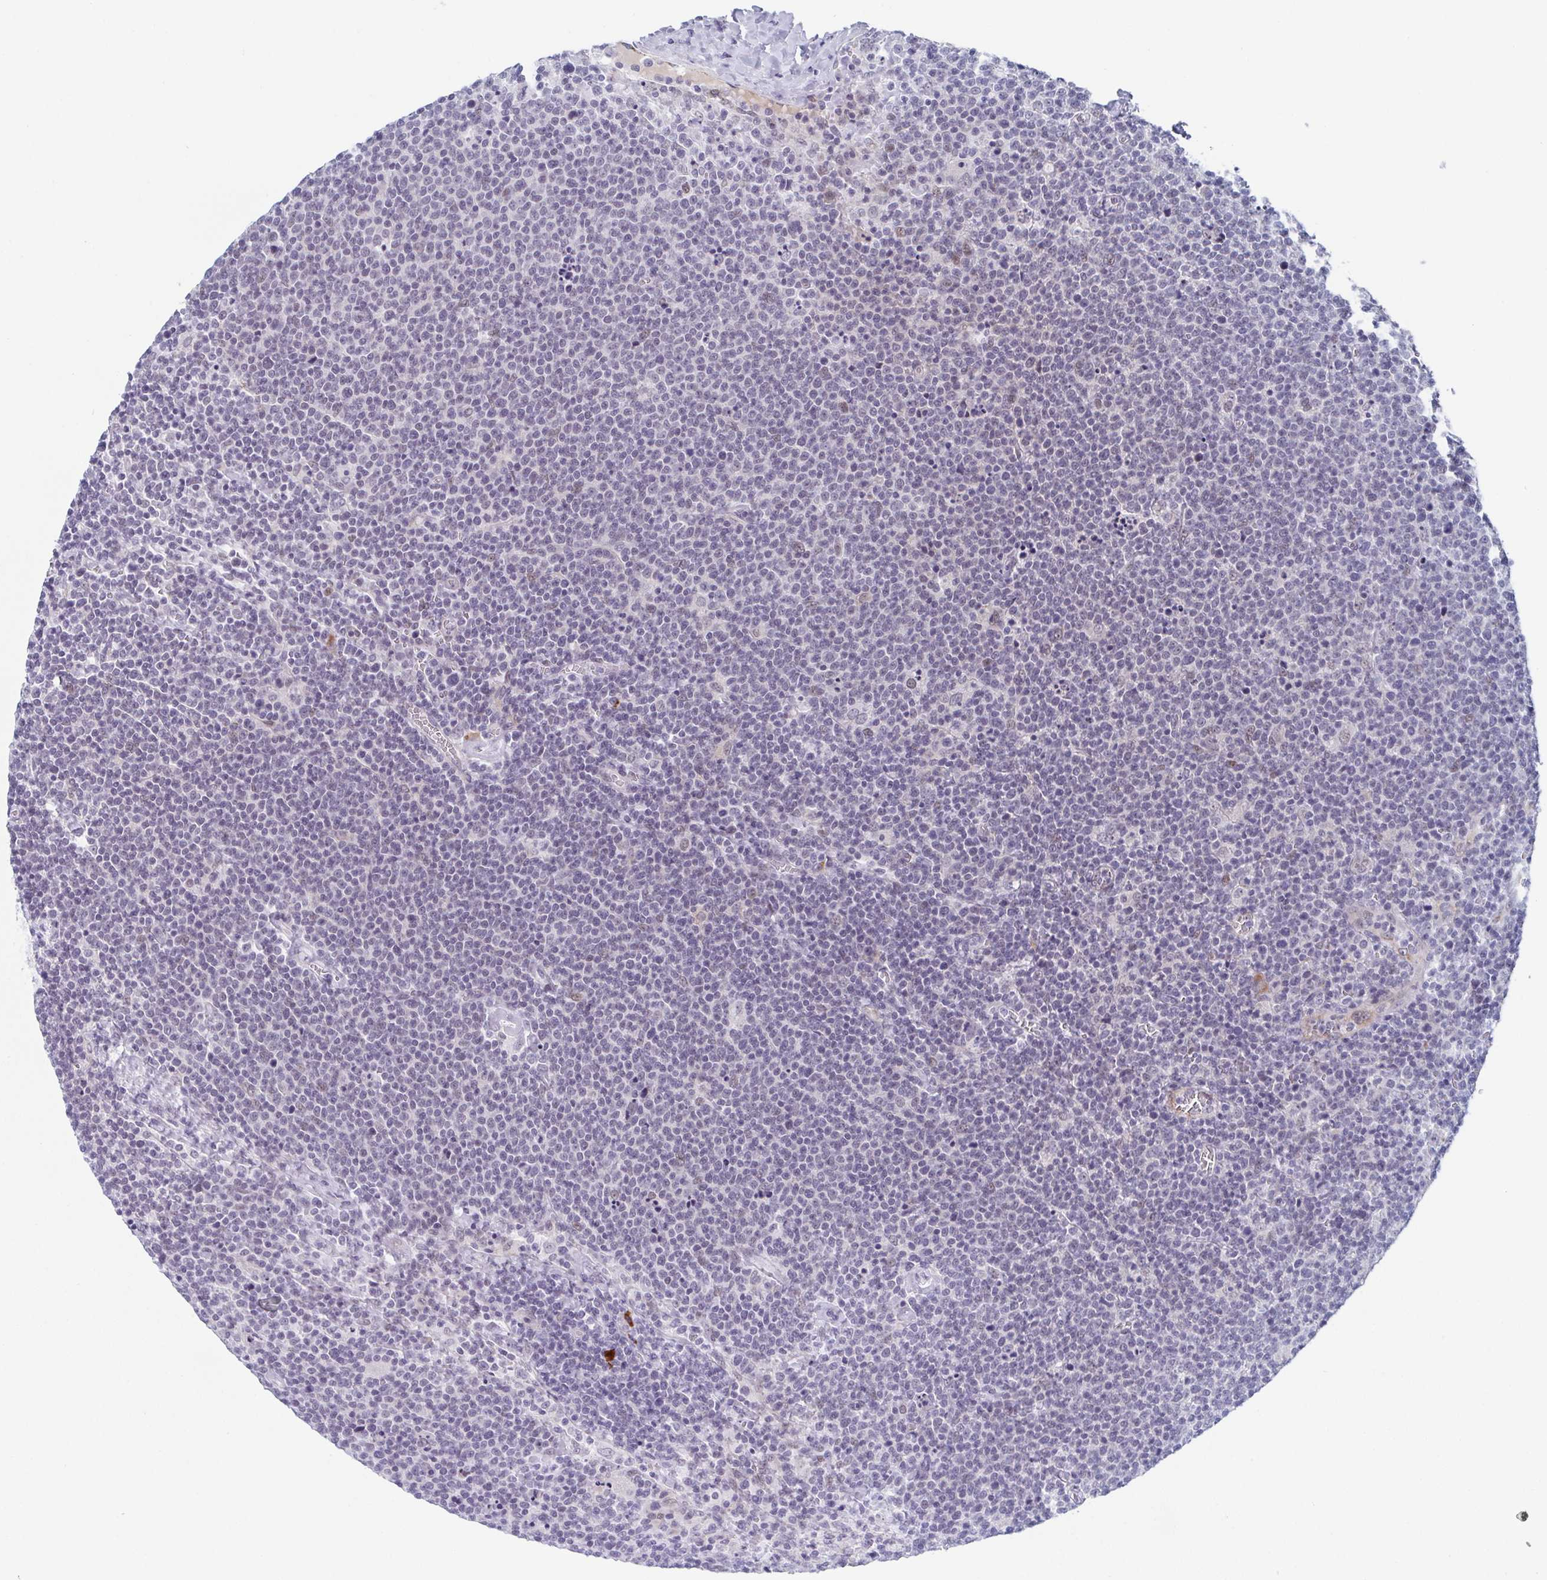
{"staining": {"intensity": "negative", "quantity": "none", "location": "none"}, "tissue": "lymphoma", "cell_type": "Tumor cells", "image_type": "cancer", "snomed": [{"axis": "morphology", "description": "Malignant lymphoma, non-Hodgkin's type, High grade"}, {"axis": "topography", "description": "Lymph node"}], "caption": "Malignant lymphoma, non-Hodgkin's type (high-grade) was stained to show a protein in brown. There is no significant expression in tumor cells. The staining is performed using DAB brown chromogen with nuclei counter-stained in using hematoxylin.", "gene": "ZFP64", "patient": {"sex": "male", "age": 61}}